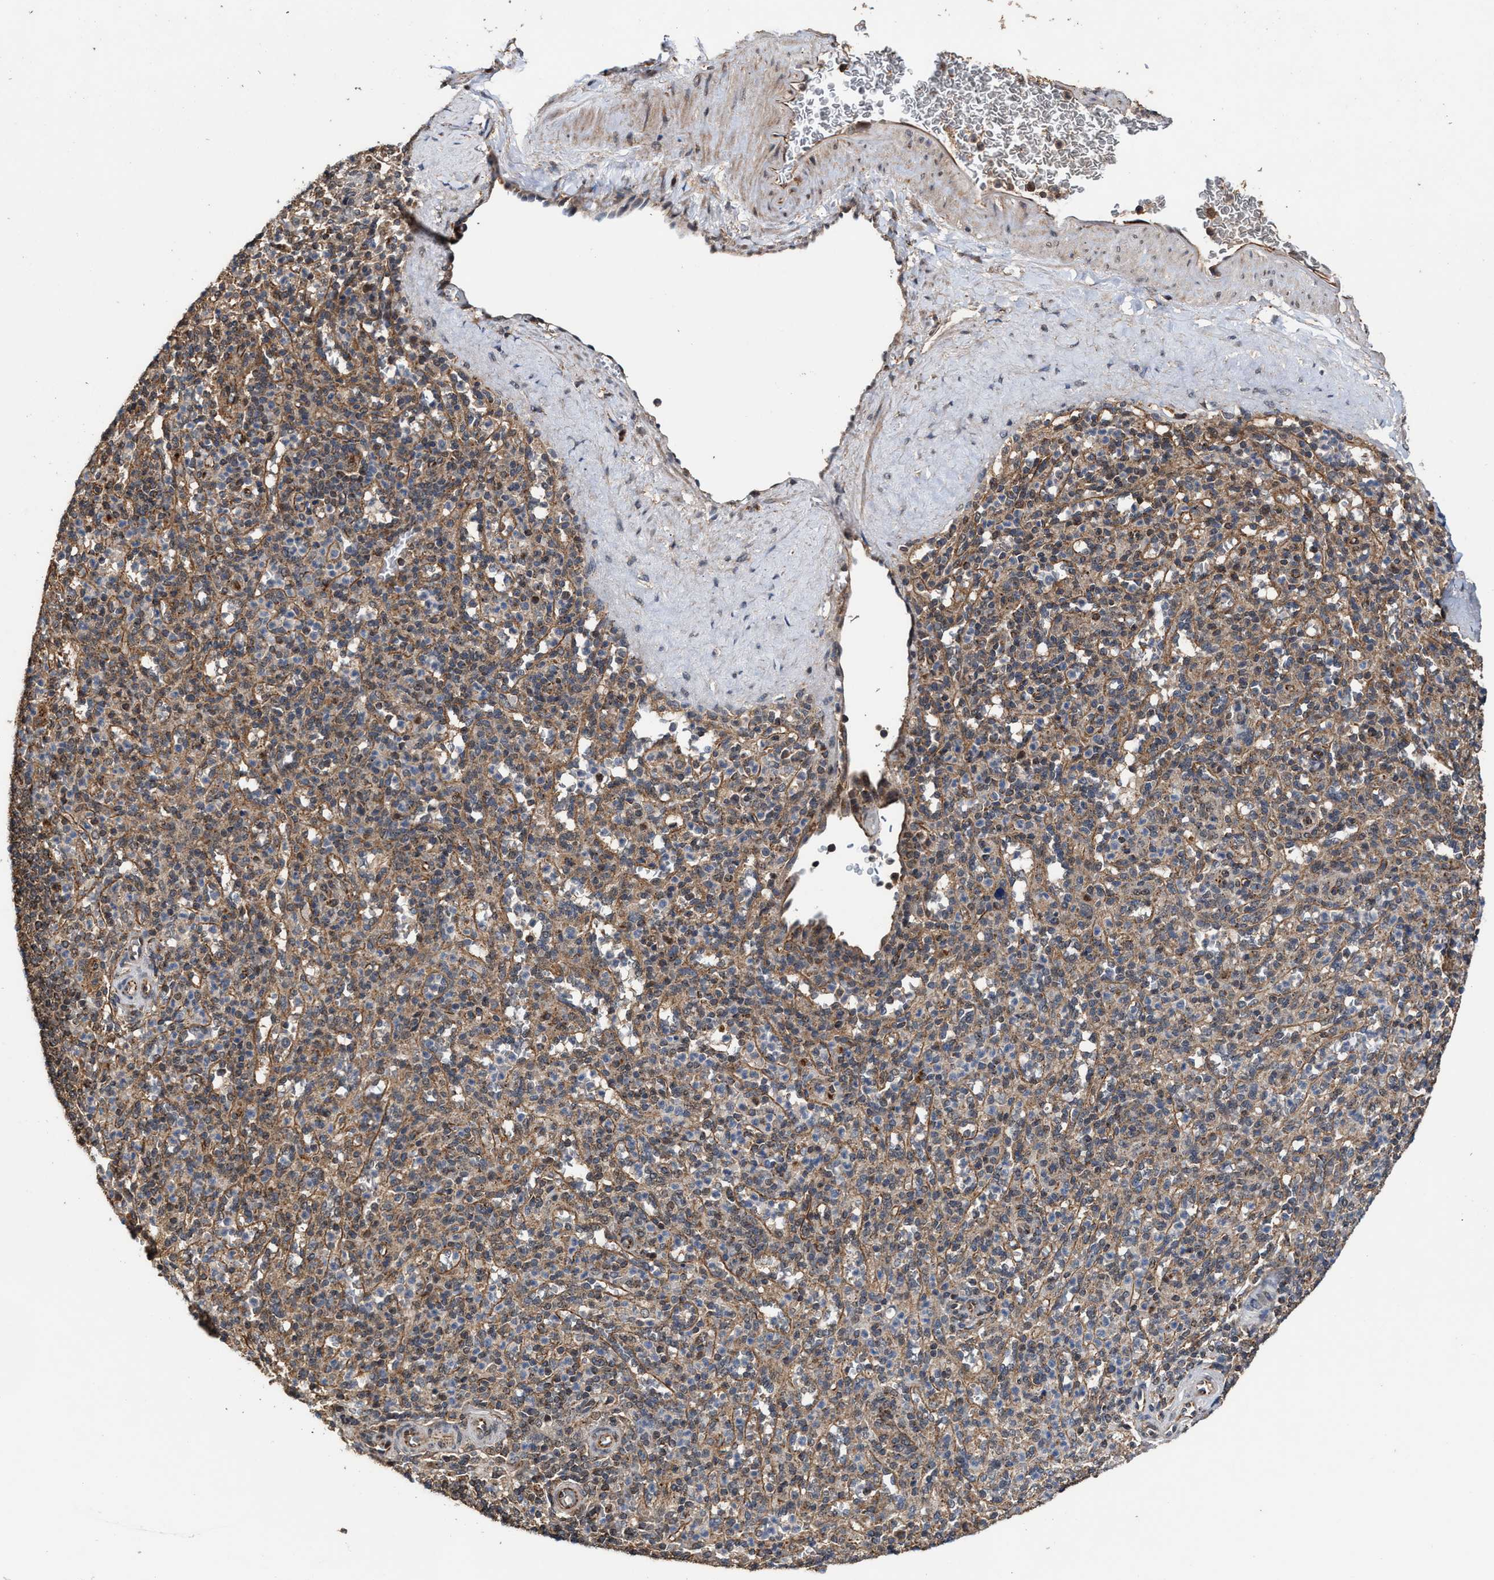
{"staining": {"intensity": "weak", "quantity": "25%-75%", "location": "cytoplasmic/membranous"}, "tissue": "spleen", "cell_type": "Cells in red pulp", "image_type": "normal", "snomed": [{"axis": "morphology", "description": "Normal tissue, NOS"}, {"axis": "topography", "description": "Spleen"}], "caption": "Cells in red pulp demonstrate low levels of weak cytoplasmic/membranous positivity in about 25%-75% of cells in normal human spleen.", "gene": "ZNHIT6", "patient": {"sex": "male", "age": 36}}